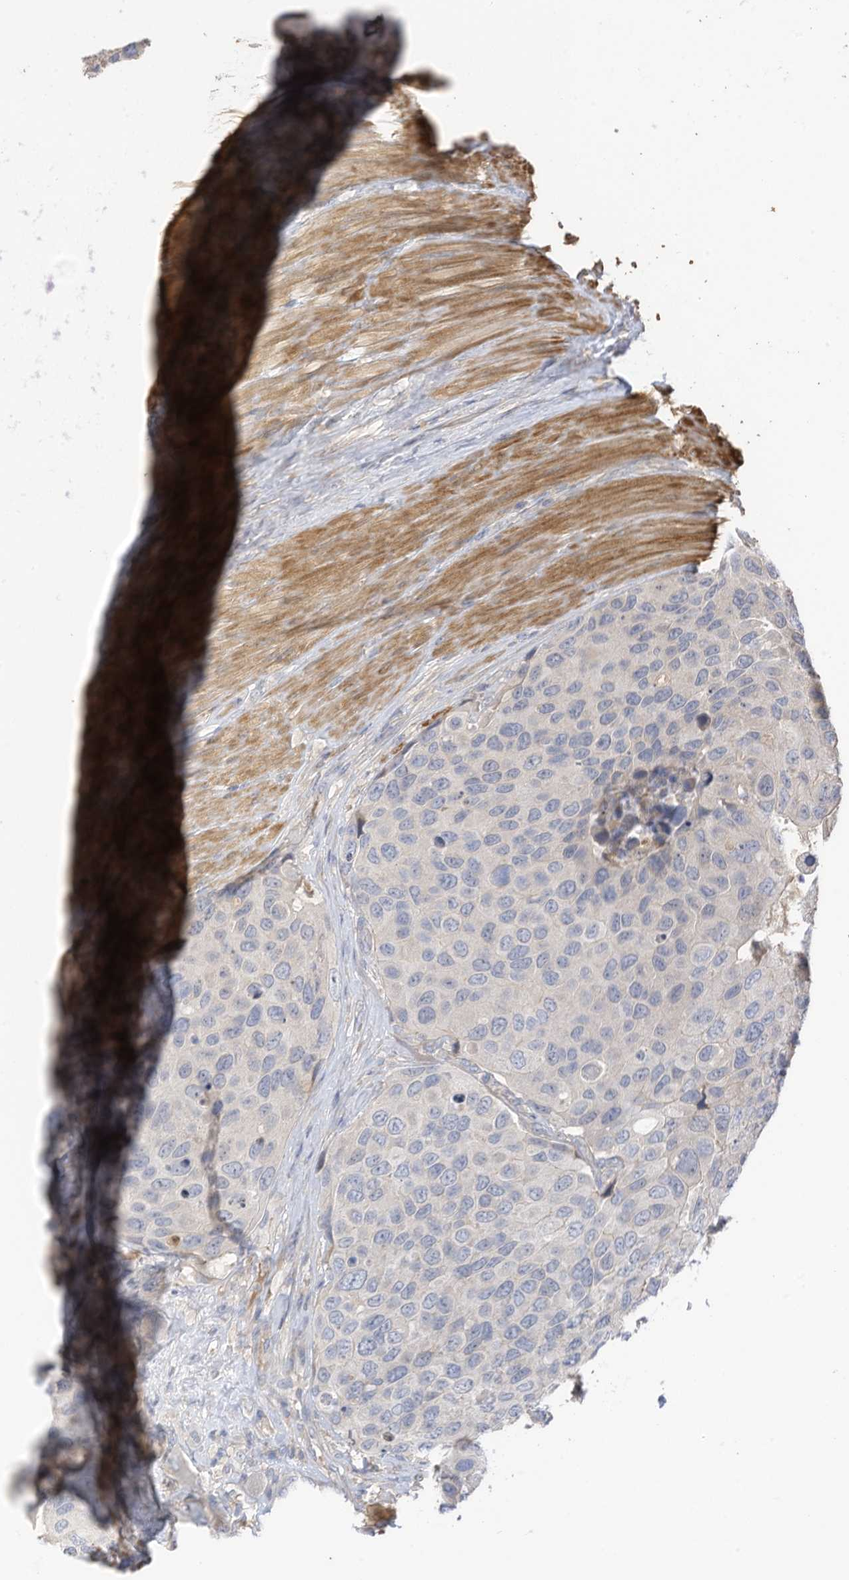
{"staining": {"intensity": "negative", "quantity": "none", "location": "none"}, "tissue": "urothelial cancer", "cell_type": "Tumor cells", "image_type": "cancer", "snomed": [{"axis": "morphology", "description": "Urothelial carcinoma, High grade"}, {"axis": "topography", "description": "Urinary bladder"}], "caption": "IHC of human urothelial cancer shows no positivity in tumor cells.", "gene": "SLFN14", "patient": {"sex": "male", "age": 74}}